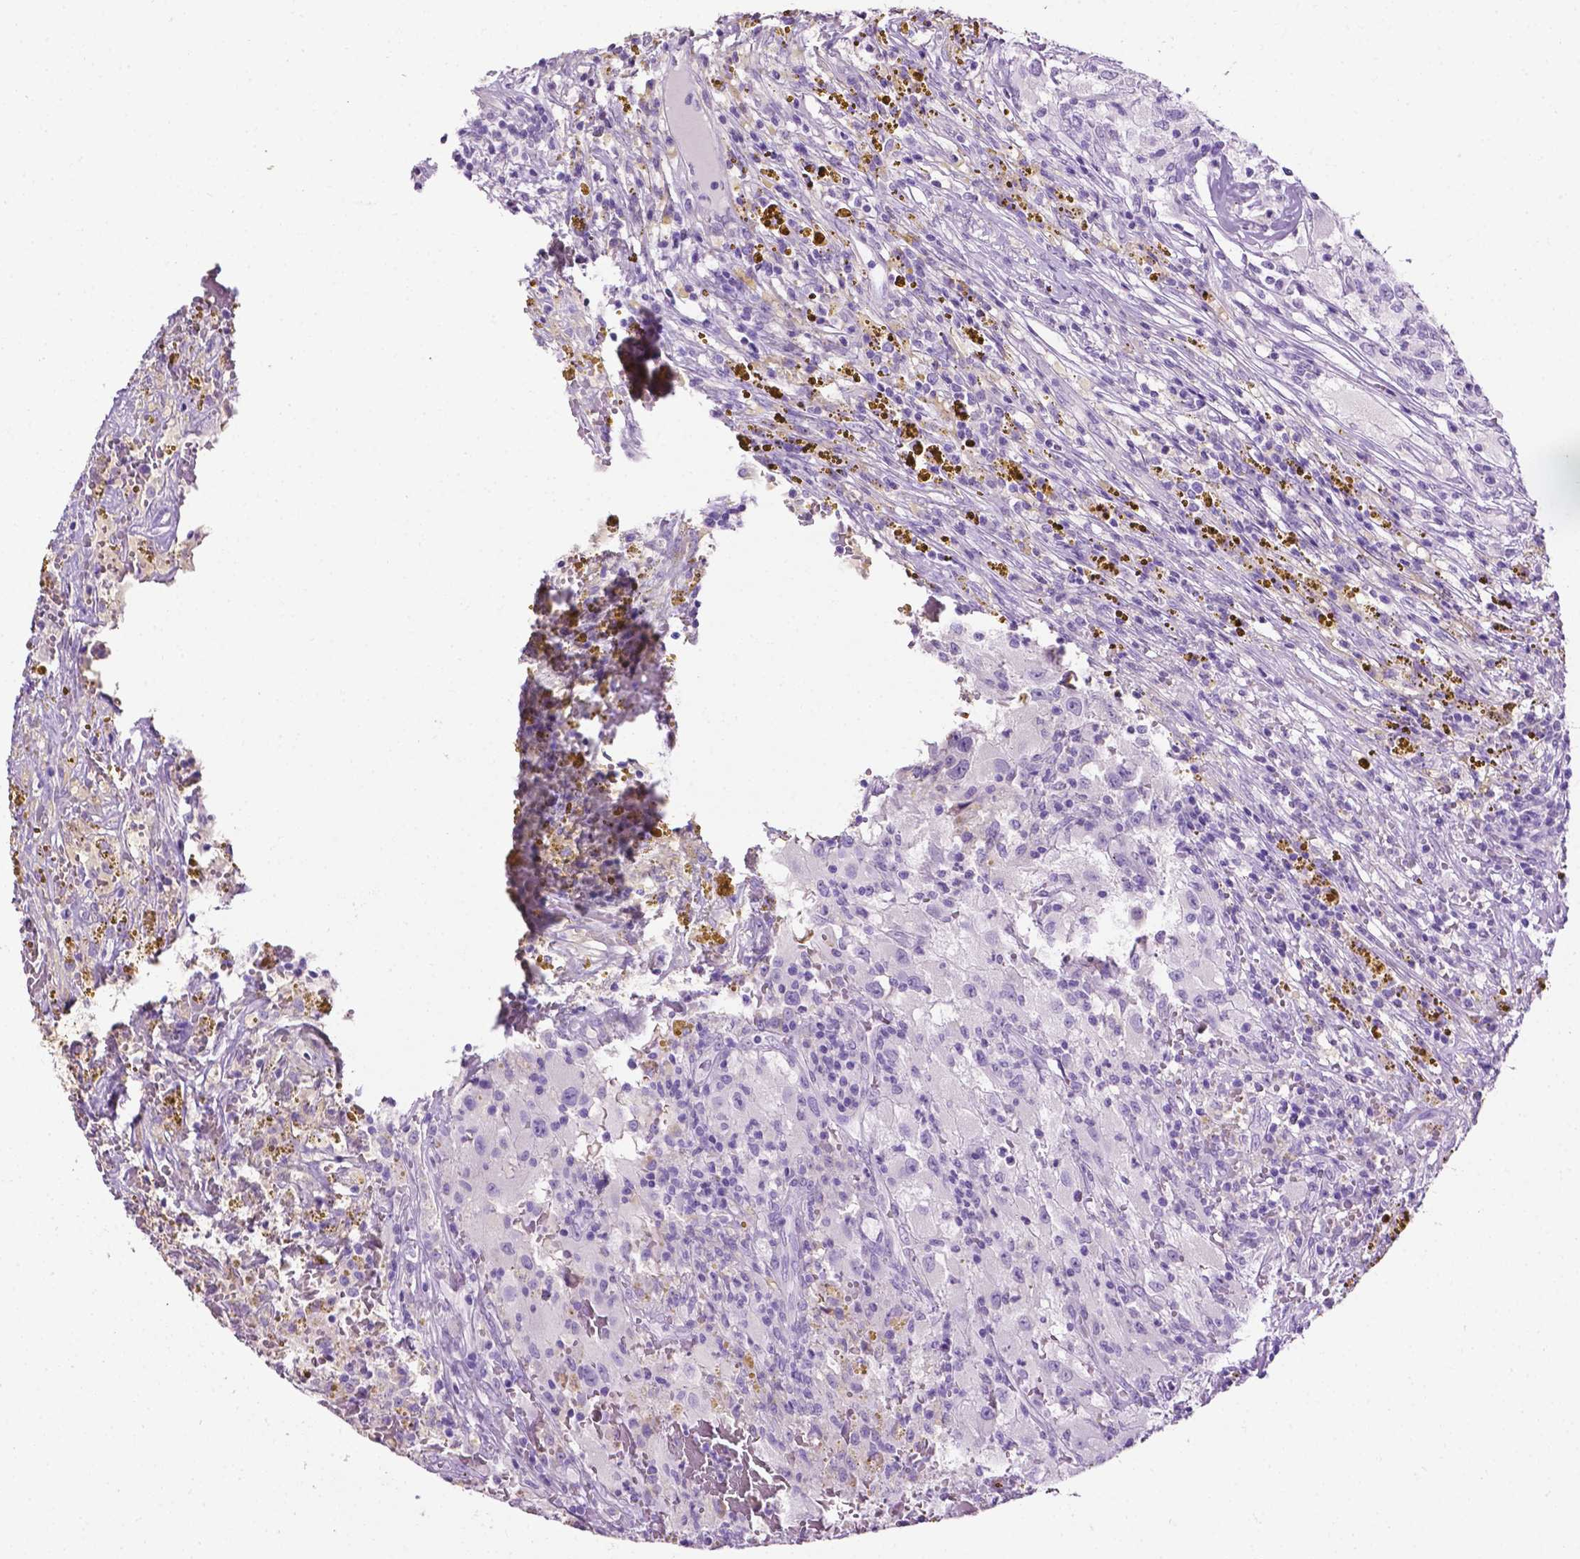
{"staining": {"intensity": "negative", "quantity": "none", "location": "none"}, "tissue": "renal cancer", "cell_type": "Tumor cells", "image_type": "cancer", "snomed": [{"axis": "morphology", "description": "Adenocarcinoma, NOS"}, {"axis": "topography", "description": "Kidney"}], "caption": "This micrograph is of renal adenocarcinoma stained with IHC to label a protein in brown with the nuclei are counter-stained blue. There is no positivity in tumor cells.", "gene": "TACSTD2", "patient": {"sex": "female", "age": 67}}